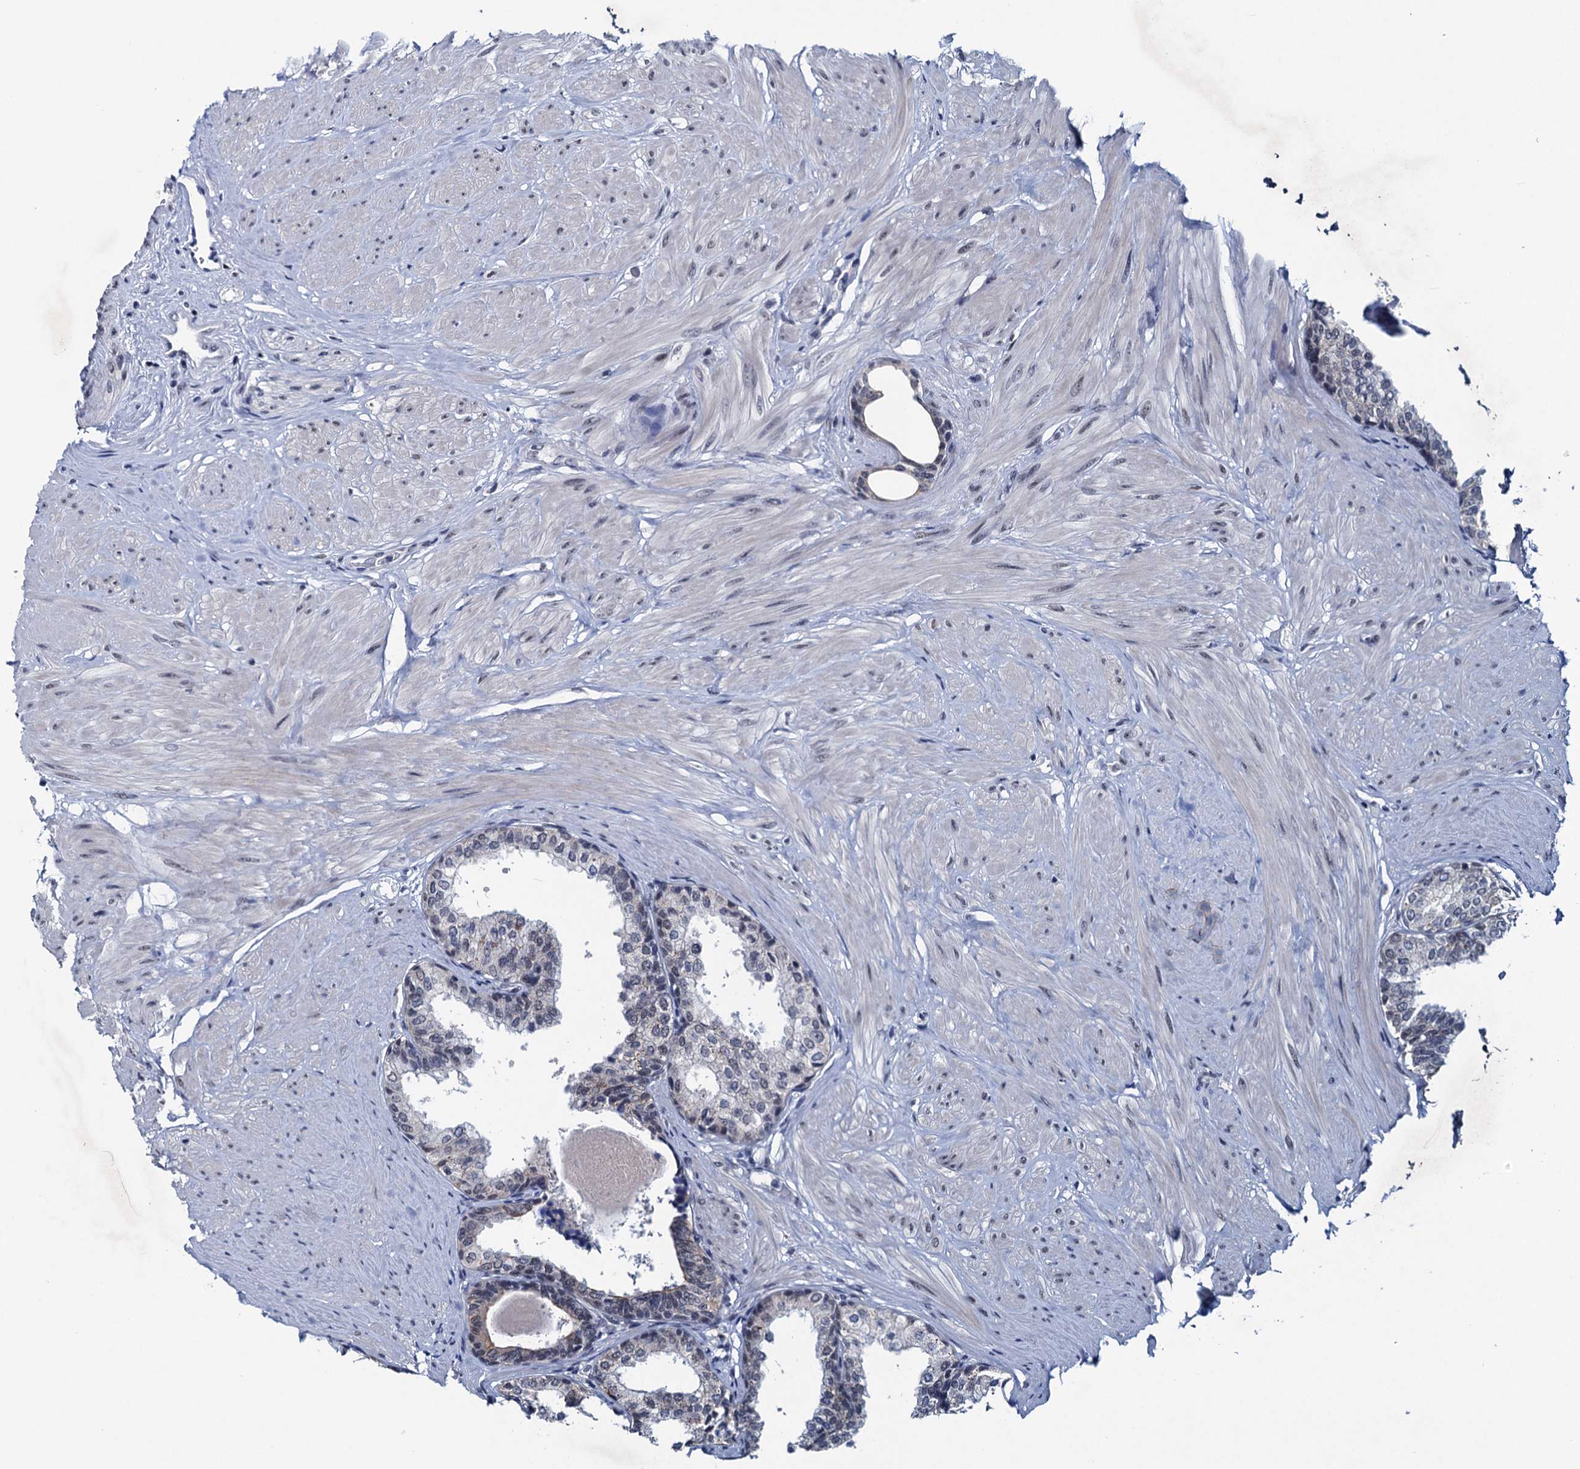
{"staining": {"intensity": "weak", "quantity": "<25%", "location": "nuclear"}, "tissue": "prostate", "cell_type": "Glandular cells", "image_type": "normal", "snomed": [{"axis": "morphology", "description": "Normal tissue, NOS"}, {"axis": "topography", "description": "Prostate"}], "caption": "Glandular cells are negative for protein expression in unremarkable human prostate. The staining was performed using DAB to visualize the protein expression in brown, while the nuclei were stained in blue with hematoxylin (Magnification: 20x).", "gene": "FNBP4", "patient": {"sex": "male", "age": 48}}